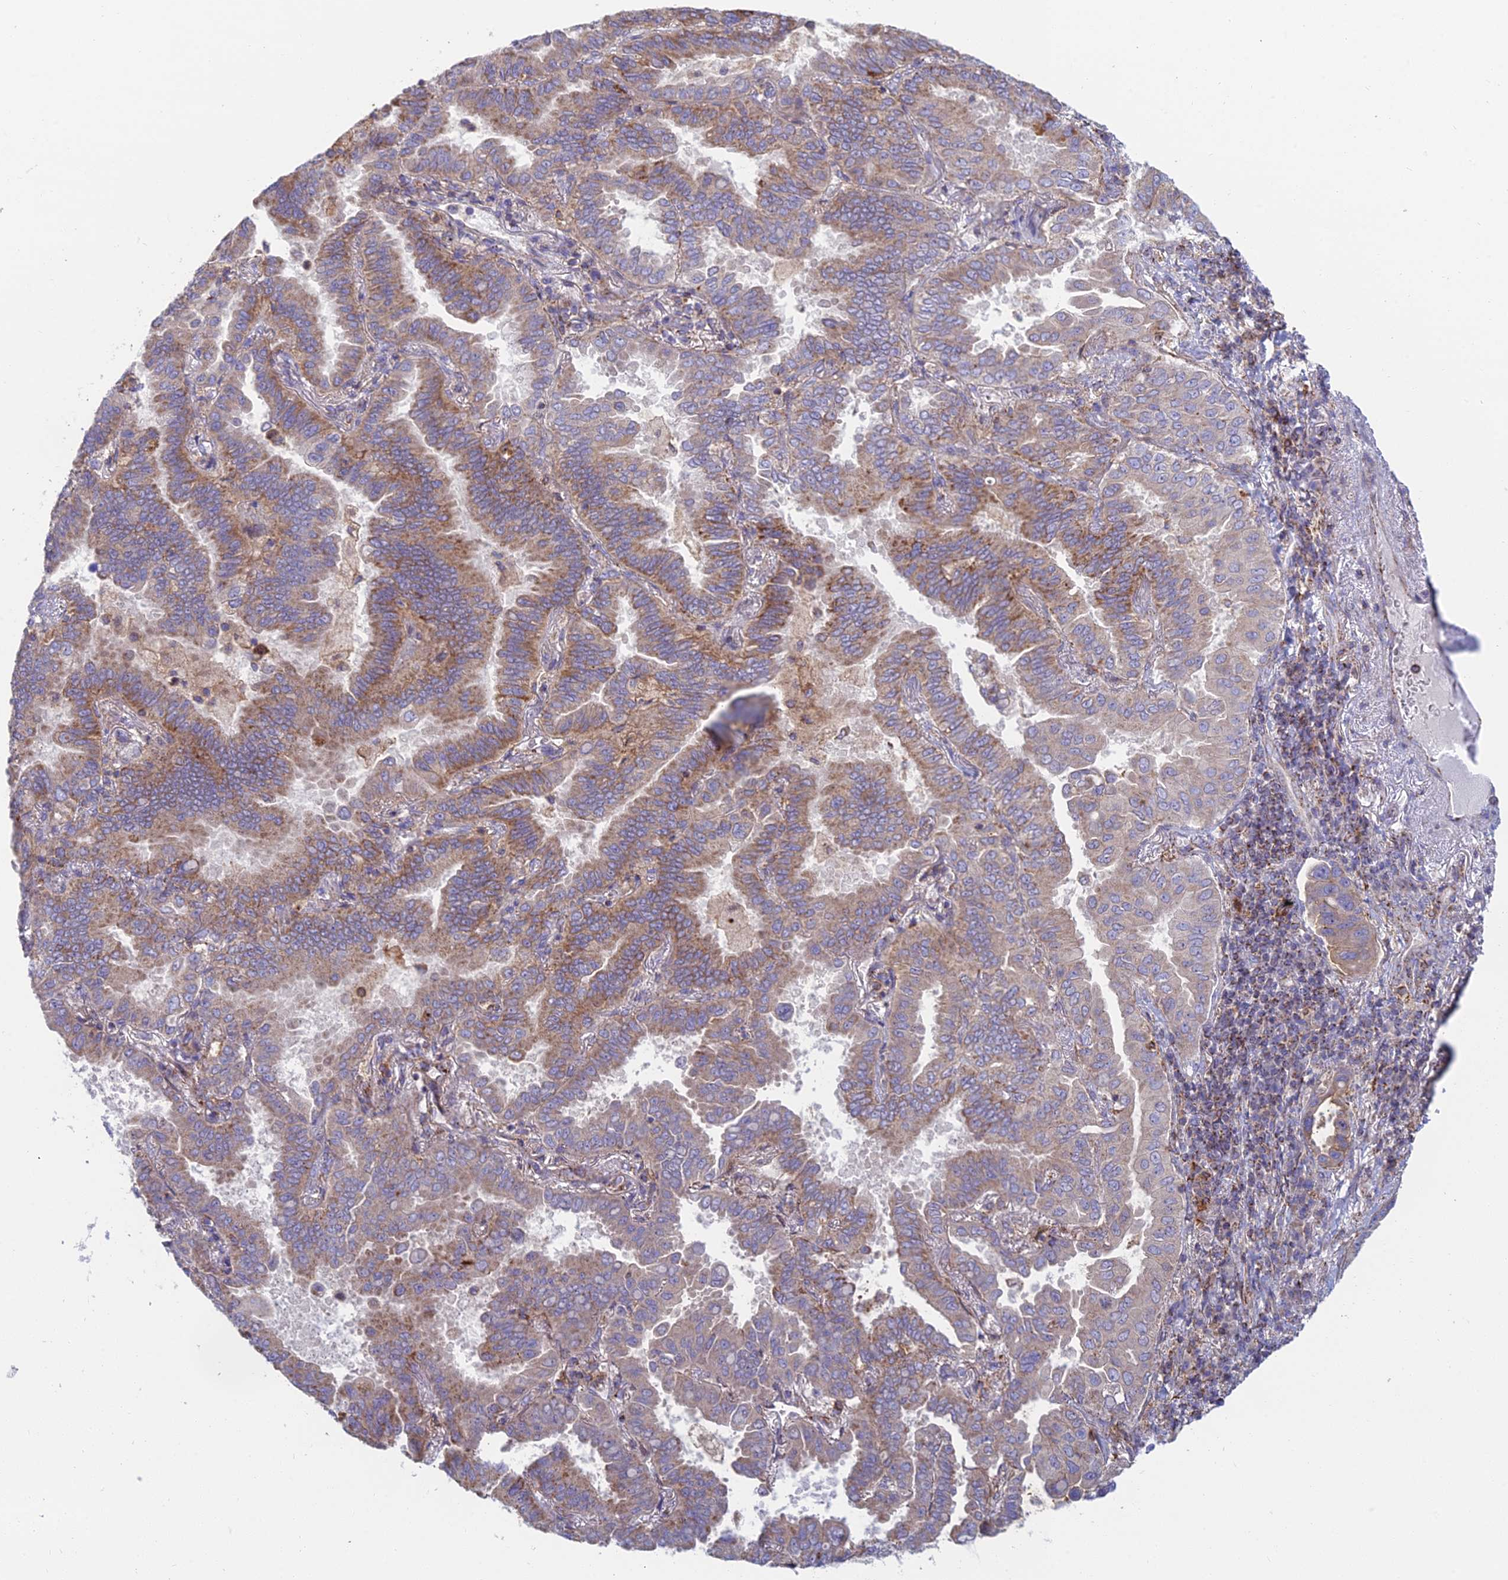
{"staining": {"intensity": "moderate", "quantity": "25%-75%", "location": "cytoplasmic/membranous"}, "tissue": "lung cancer", "cell_type": "Tumor cells", "image_type": "cancer", "snomed": [{"axis": "morphology", "description": "Adenocarcinoma, NOS"}, {"axis": "topography", "description": "Lung"}], "caption": "Immunohistochemistry staining of lung cancer, which shows medium levels of moderate cytoplasmic/membranous expression in about 25%-75% of tumor cells indicating moderate cytoplasmic/membranous protein staining. The staining was performed using DAB (brown) for protein detection and nuclei were counterstained in hematoxylin (blue).", "gene": "IFTAP", "patient": {"sex": "male", "age": 64}}